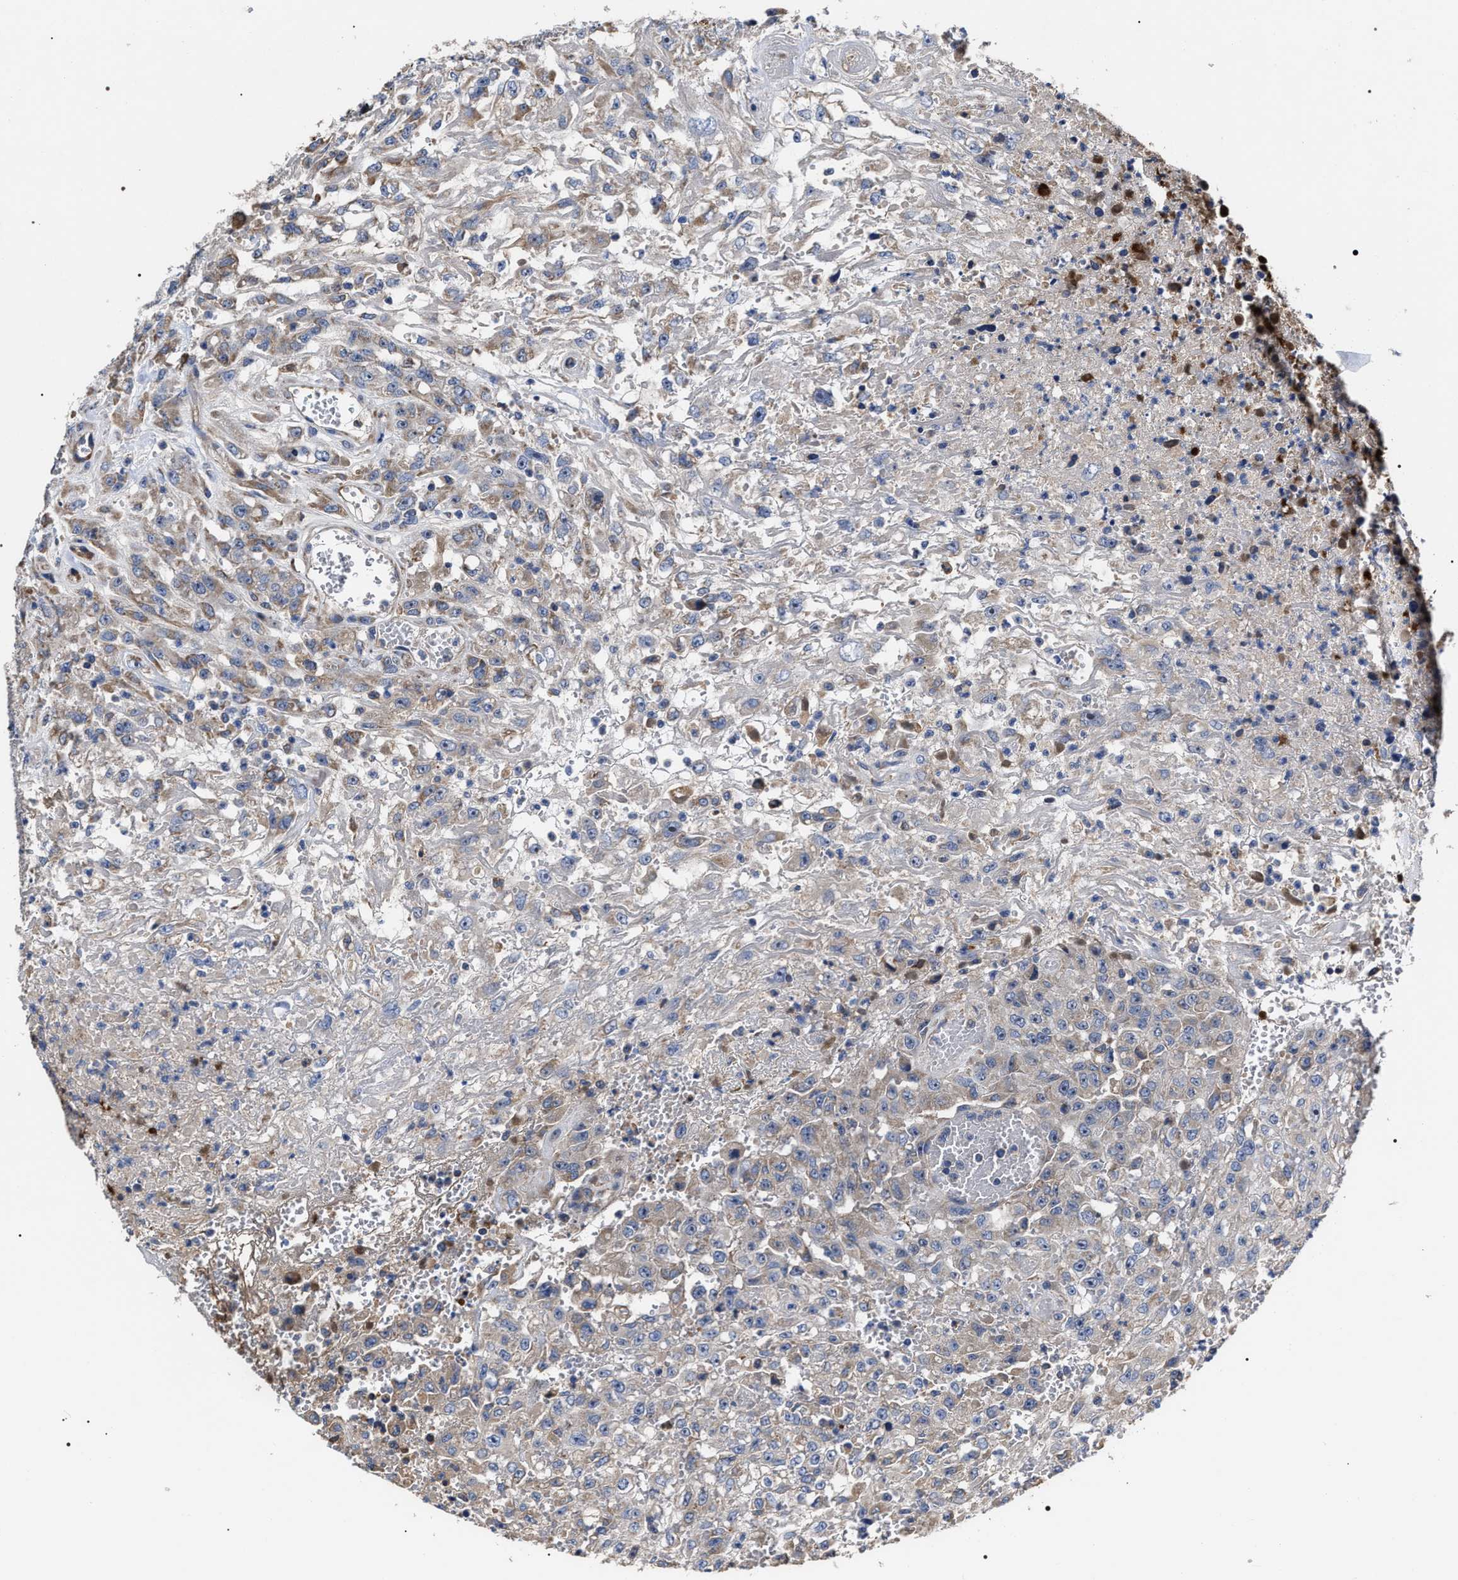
{"staining": {"intensity": "weak", "quantity": "25%-75%", "location": "cytoplasmic/membranous"}, "tissue": "urothelial cancer", "cell_type": "Tumor cells", "image_type": "cancer", "snomed": [{"axis": "morphology", "description": "Urothelial carcinoma, High grade"}, {"axis": "topography", "description": "Urinary bladder"}], "caption": "About 25%-75% of tumor cells in human urothelial cancer demonstrate weak cytoplasmic/membranous protein expression as visualized by brown immunohistochemical staining.", "gene": "MACC1", "patient": {"sex": "male", "age": 46}}